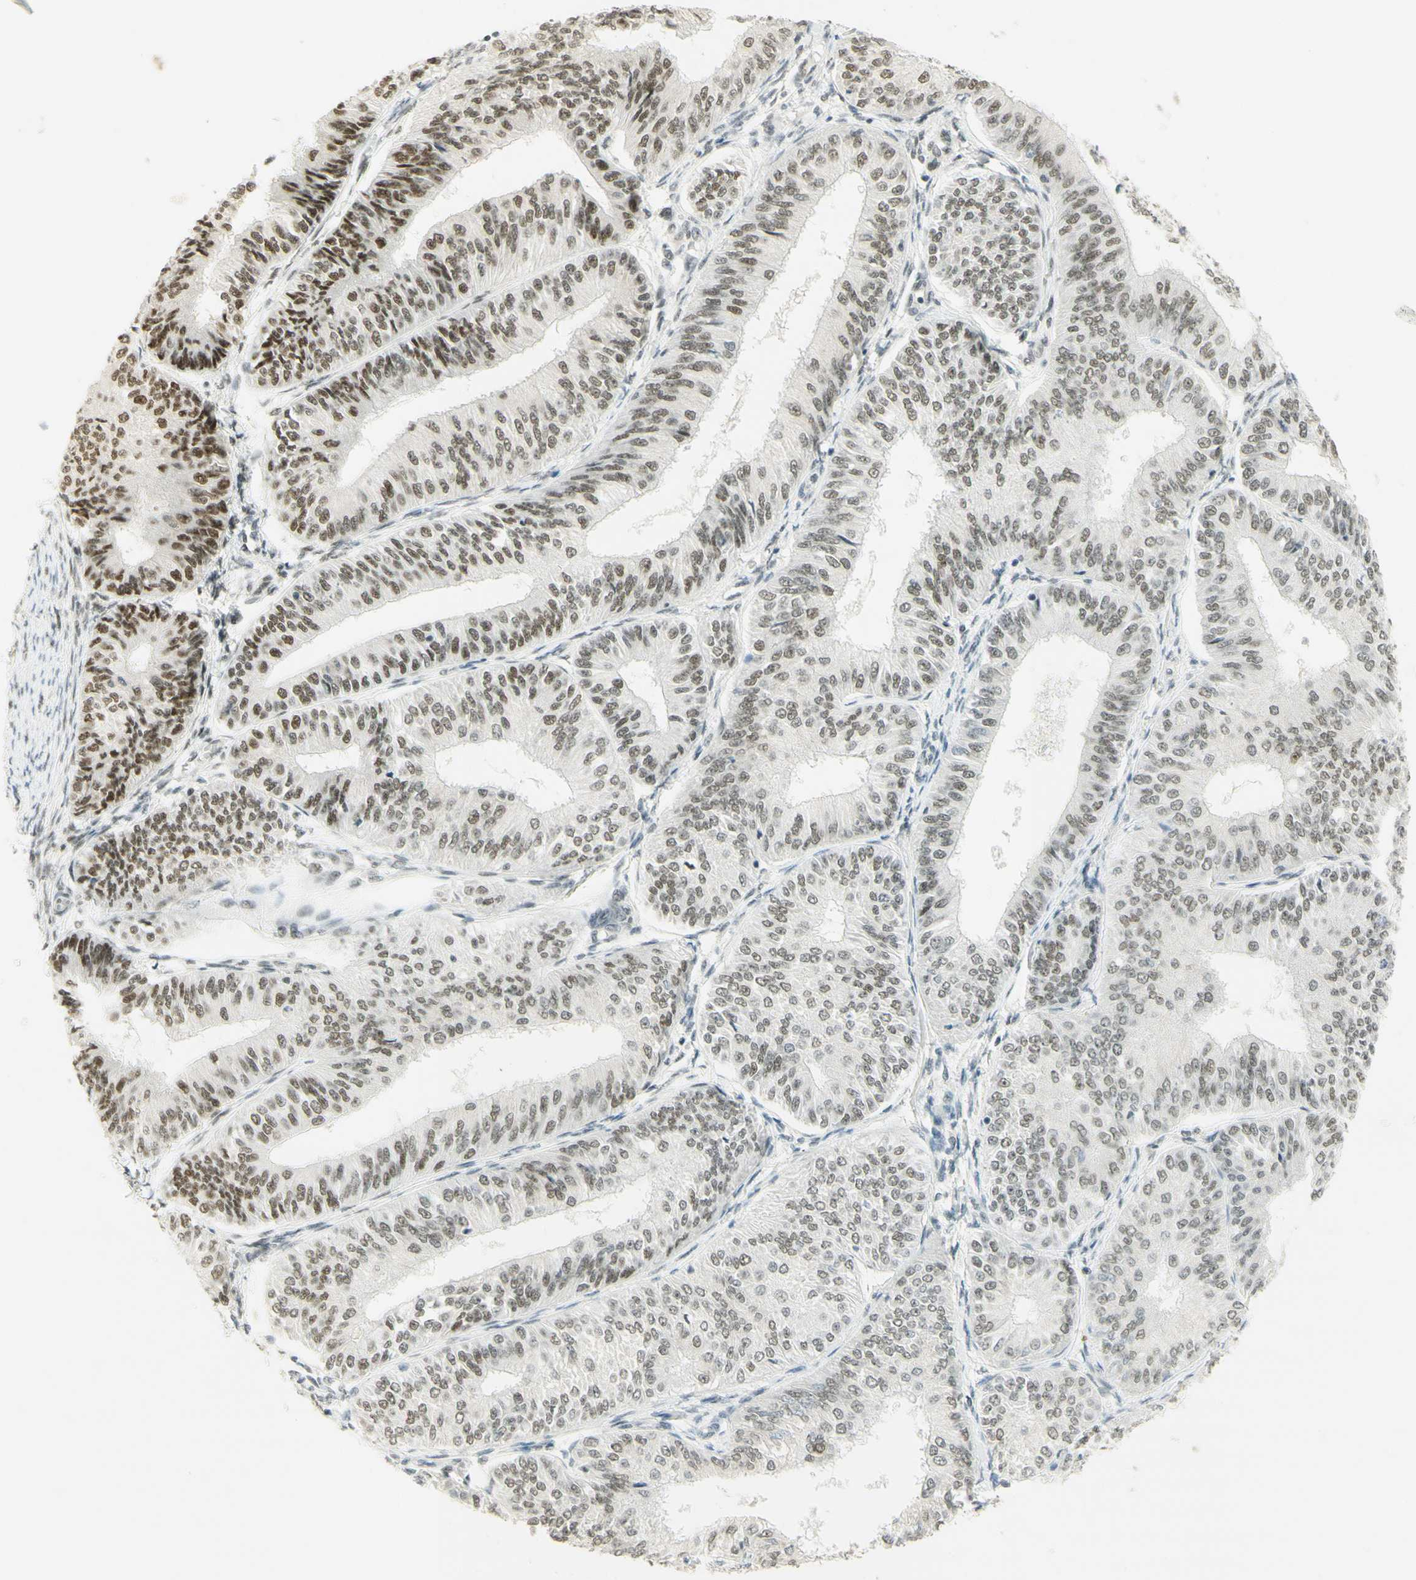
{"staining": {"intensity": "moderate", "quantity": "25%-75%", "location": "nuclear"}, "tissue": "endometrial cancer", "cell_type": "Tumor cells", "image_type": "cancer", "snomed": [{"axis": "morphology", "description": "Adenocarcinoma, NOS"}, {"axis": "topography", "description": "Endometrium"}], "caption": "A photomicrograph of human adenocarcinoma (endometrial) stained for a protein reveals moderate nuclear brown staining in tumor cells. The staining is performed using DAB brown chromogen to label protein expression. The nuclei are counter-stained blue using hematoxylin.", "gene": "PMS2", "patient": {"sex": "female", "age": 58}}